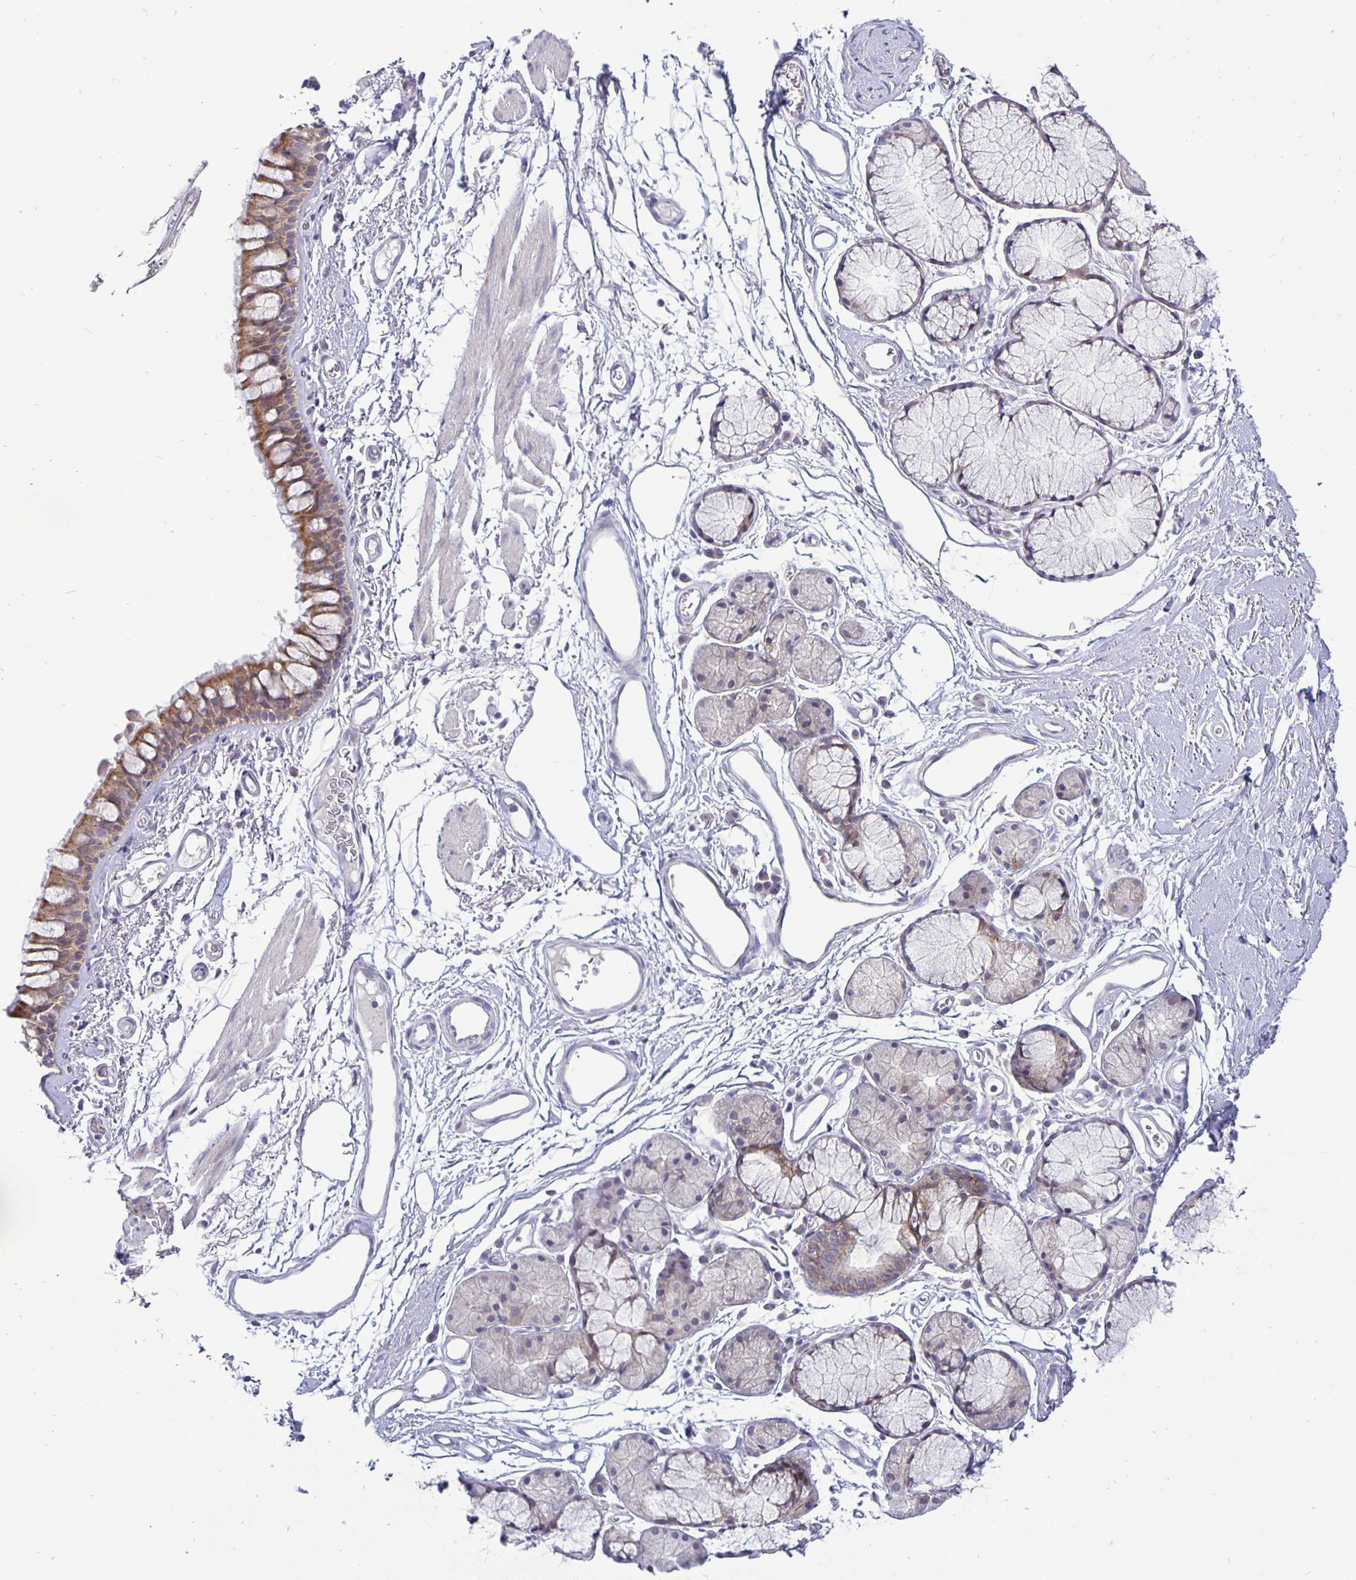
{"staining": {"intensity": "moderate", "quantity": ">75%", "location": "cytoplasmic/membranous"}, "tissue": "bronchus", "cell_type": "Respiratory epithelial cells", "image_type": "normal", "snomed": [{"axis": "morphology", "description": "Normal tissue, NOS"}, {"axis": "topography", "description": "Cartilage tissue"}, {"axis": "topography", "description": "Bronchus"}], "caption": "Immunohistochemistry (IHC) (DAB (3,3'-diaminobenzidine)) staining of benign human bronchus shows moderate cytoplasmic/membranous protein expression in about >75% of respiratory epithelial cells. (brown staining indicates protein expression, while blue staining denotes nuclei).", "gene": "ERBB2", "patient": {"sex": "female", "age": 79}}